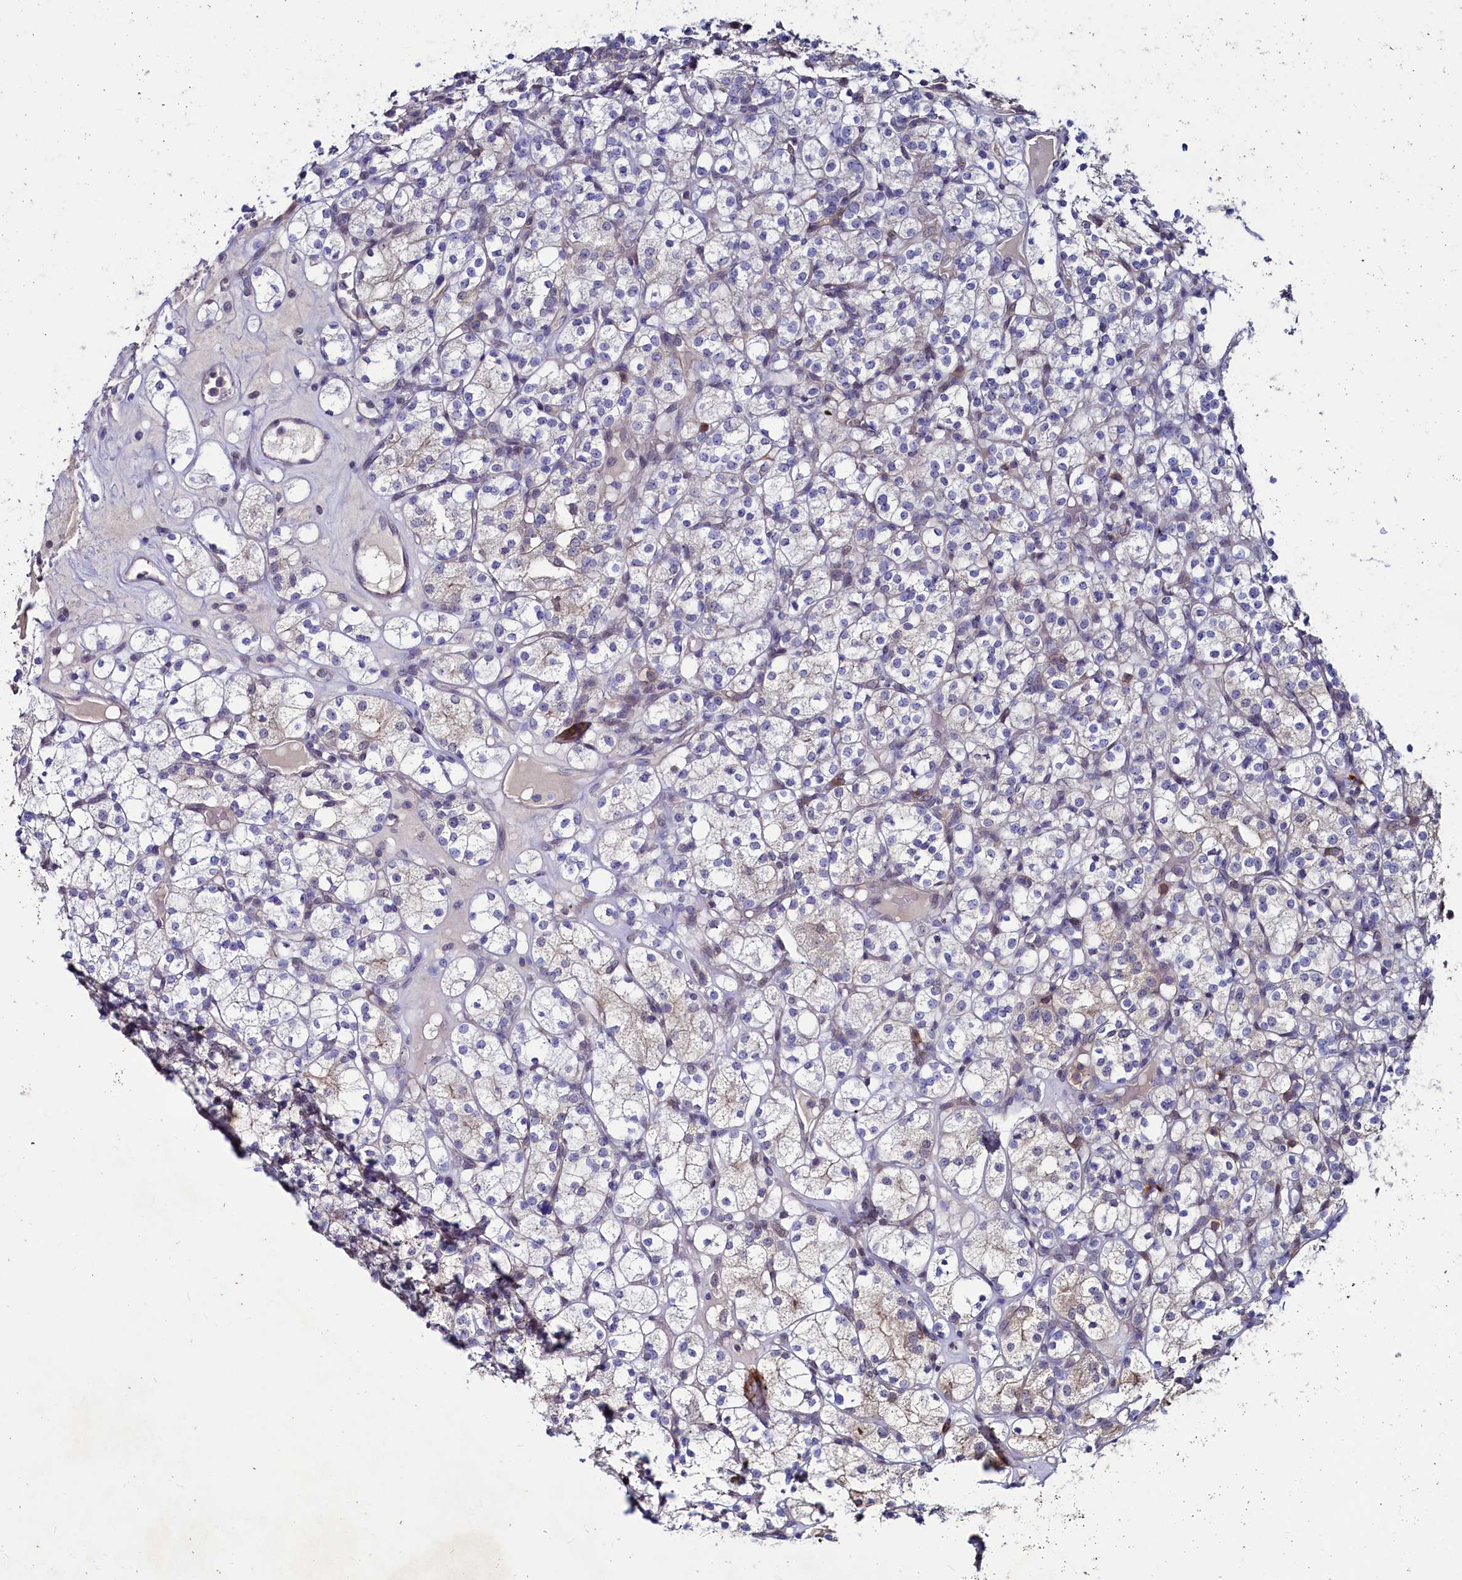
{"staining": {"intensity": "weak", "quantity": "<25%", "location": "cytoplasmic/membranous"}, "tissue": "renal cancer", "cell_type": "Tumor cells", "image_type": "cancer", "snomed": [{"axis": "morphology", "description": "Adenocarcinoma, NOS"}, {"axis": "topography", "description": "Kidney"}], "caption": "IHC photomicrograph of human renal adenocarcinoma stained for a protein (brown), which reveals no expression in tumor cells. (Brightfield microscopy of DAB (3,3'-diaminobenzidine) immunohistochemistry at high magnification).", "gene": "ASTE1", "patient": {"sex": "male", "age": 77}}